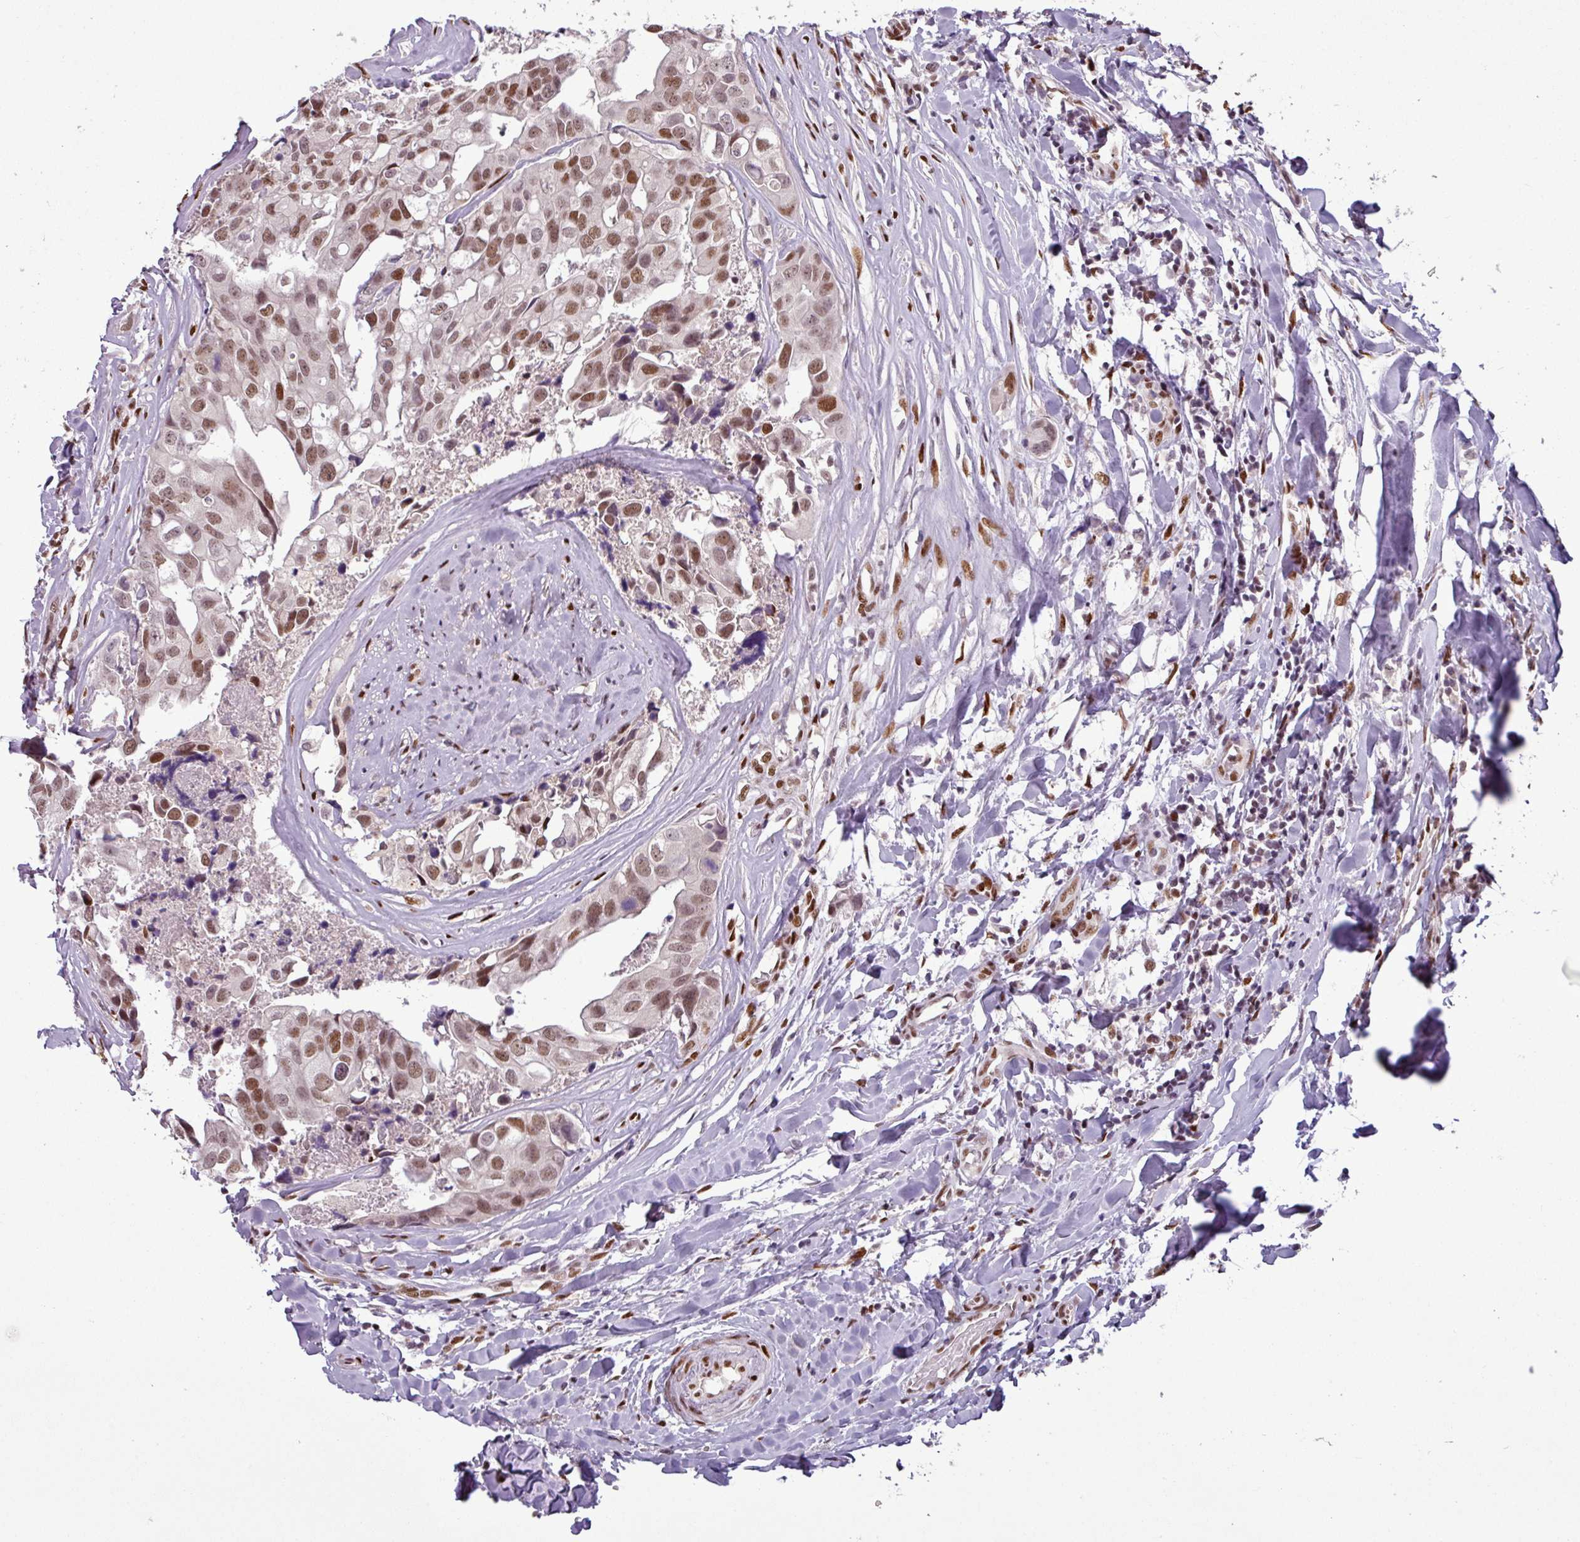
{"staining": {"intensity": "moderate", "quantity": ">75%", "location": "nuclear"}, "tissue": "head and neck cancer", "cell_type": "Tumor cells", "image_type": "cancer", "snomed": [{"axis": "morphology", "description": "Adenocarcinoma, NOS"}, {"axis": "morphology", "description": "Adenocarcinoma, metastatic, NOS"}, {"axis": "topography", "description": "Head-Neck"}], "caption": "Immunohistochemistry staining of head and neck cancer (adenocarcinoma), which demonstrates medium levels of moderate nuclear staining in about >75% of tumor cells indicating moderate nuclear protein staining. The staining was performed using DAB (3,3'-diaminobenzidine) (brown) for protein detection and nuclei were counterstained in hematoxylin (blue).", "gene": "IRF2BPL", "patient": {"sex": "male", "age": 75}}